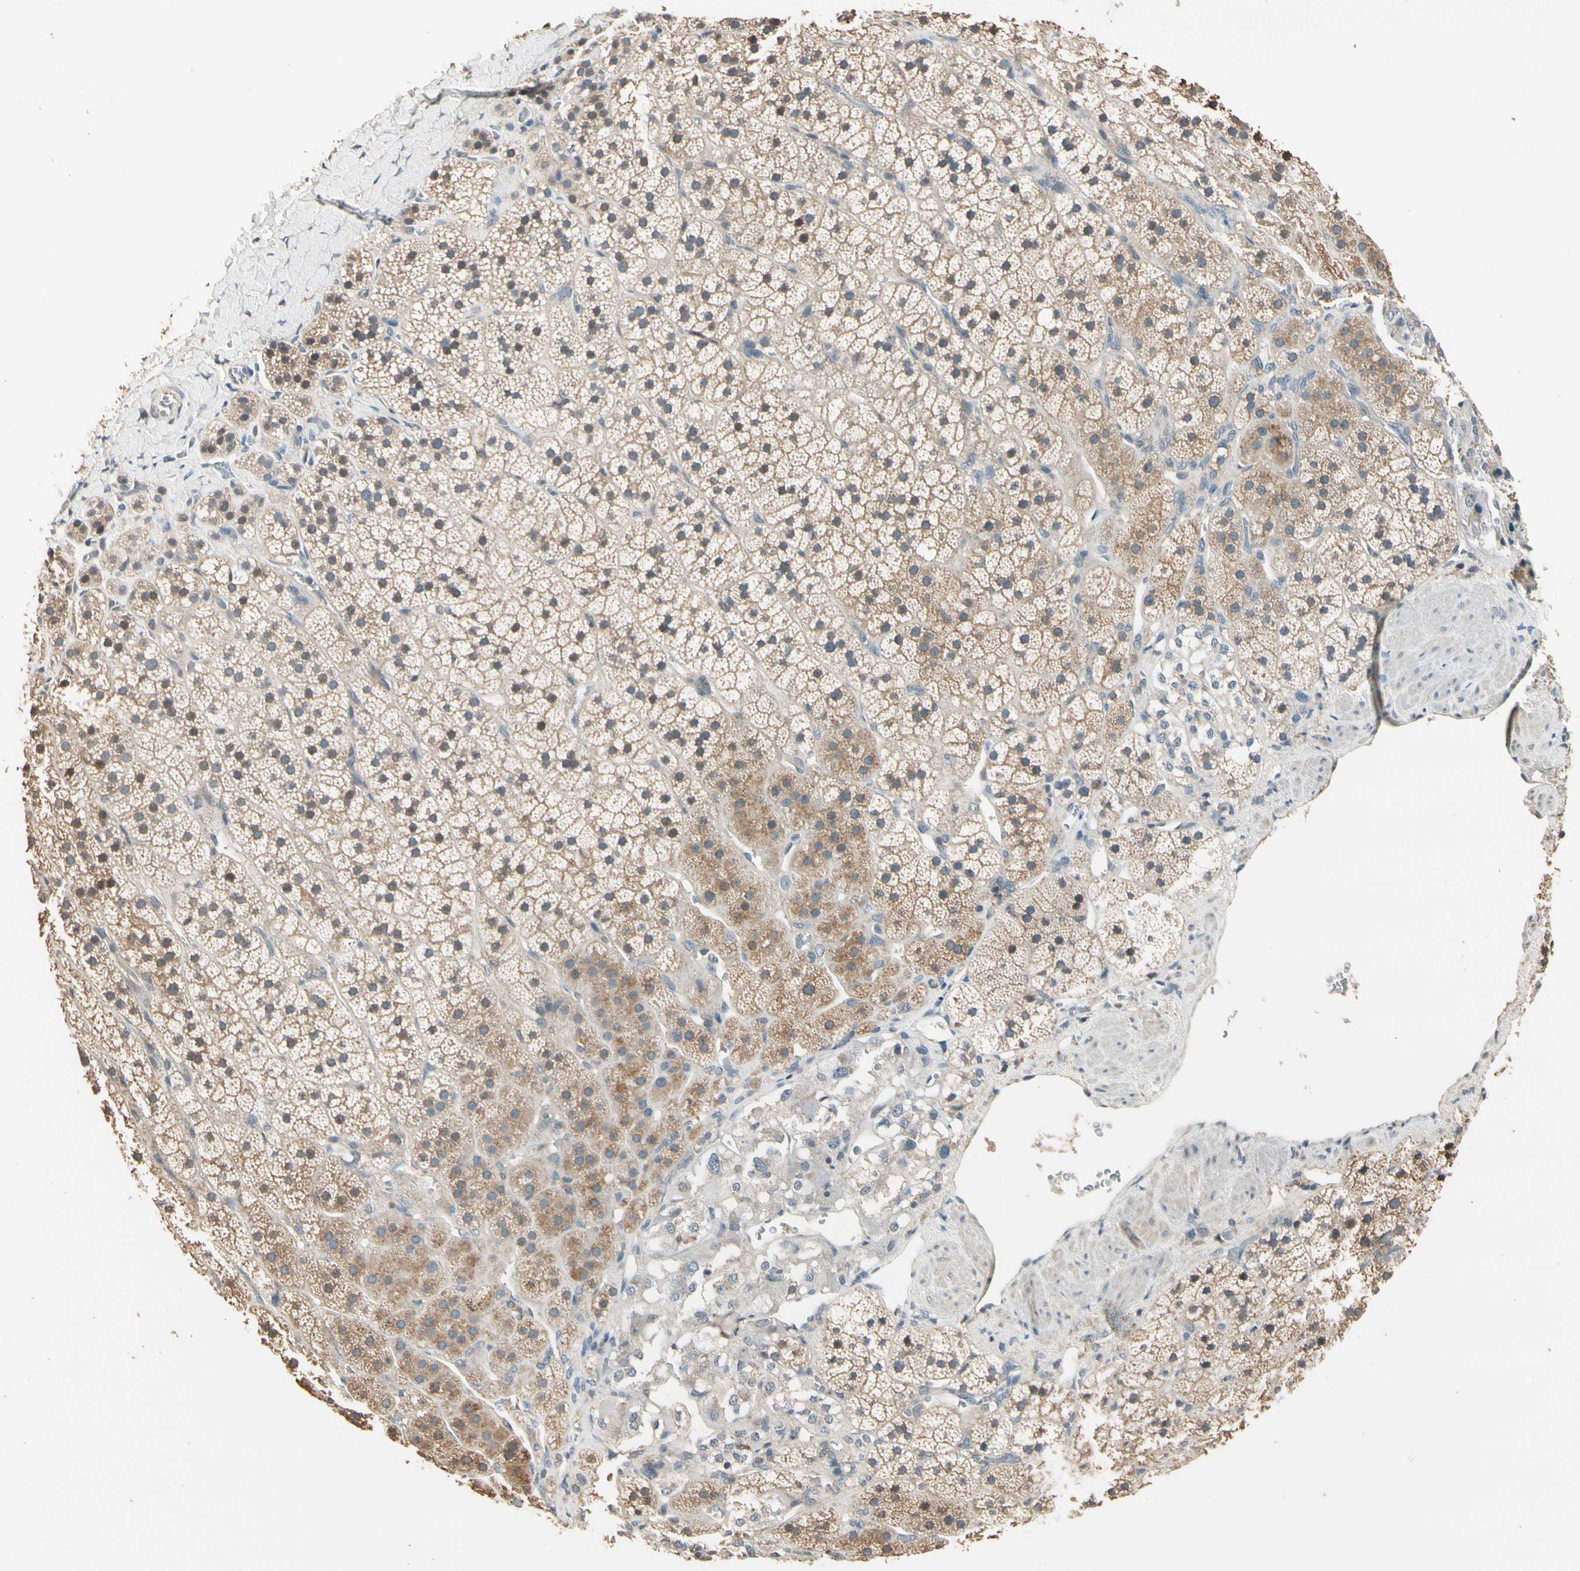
{"staining": {"intensity": "moderate", "quantity": "<25%", "location": "cytoplasmic/membranous"}, "tissue": "adrenal gland", "cell_type": "Glandular cells", "image_type": "normal", "snomed": [{"axis": "morphology", "description": "Normal tissue, NOS"}, {"axis": "topography", "description": "Adrenal gland"}], "caption": "The immunohistochemical stain shows moderate cytoplasmic/membranous expression in glandular cells of unremarkable adrenal gland.", "gene": "MAP3K7", "patient": {"sex": "female", "age": 44}}